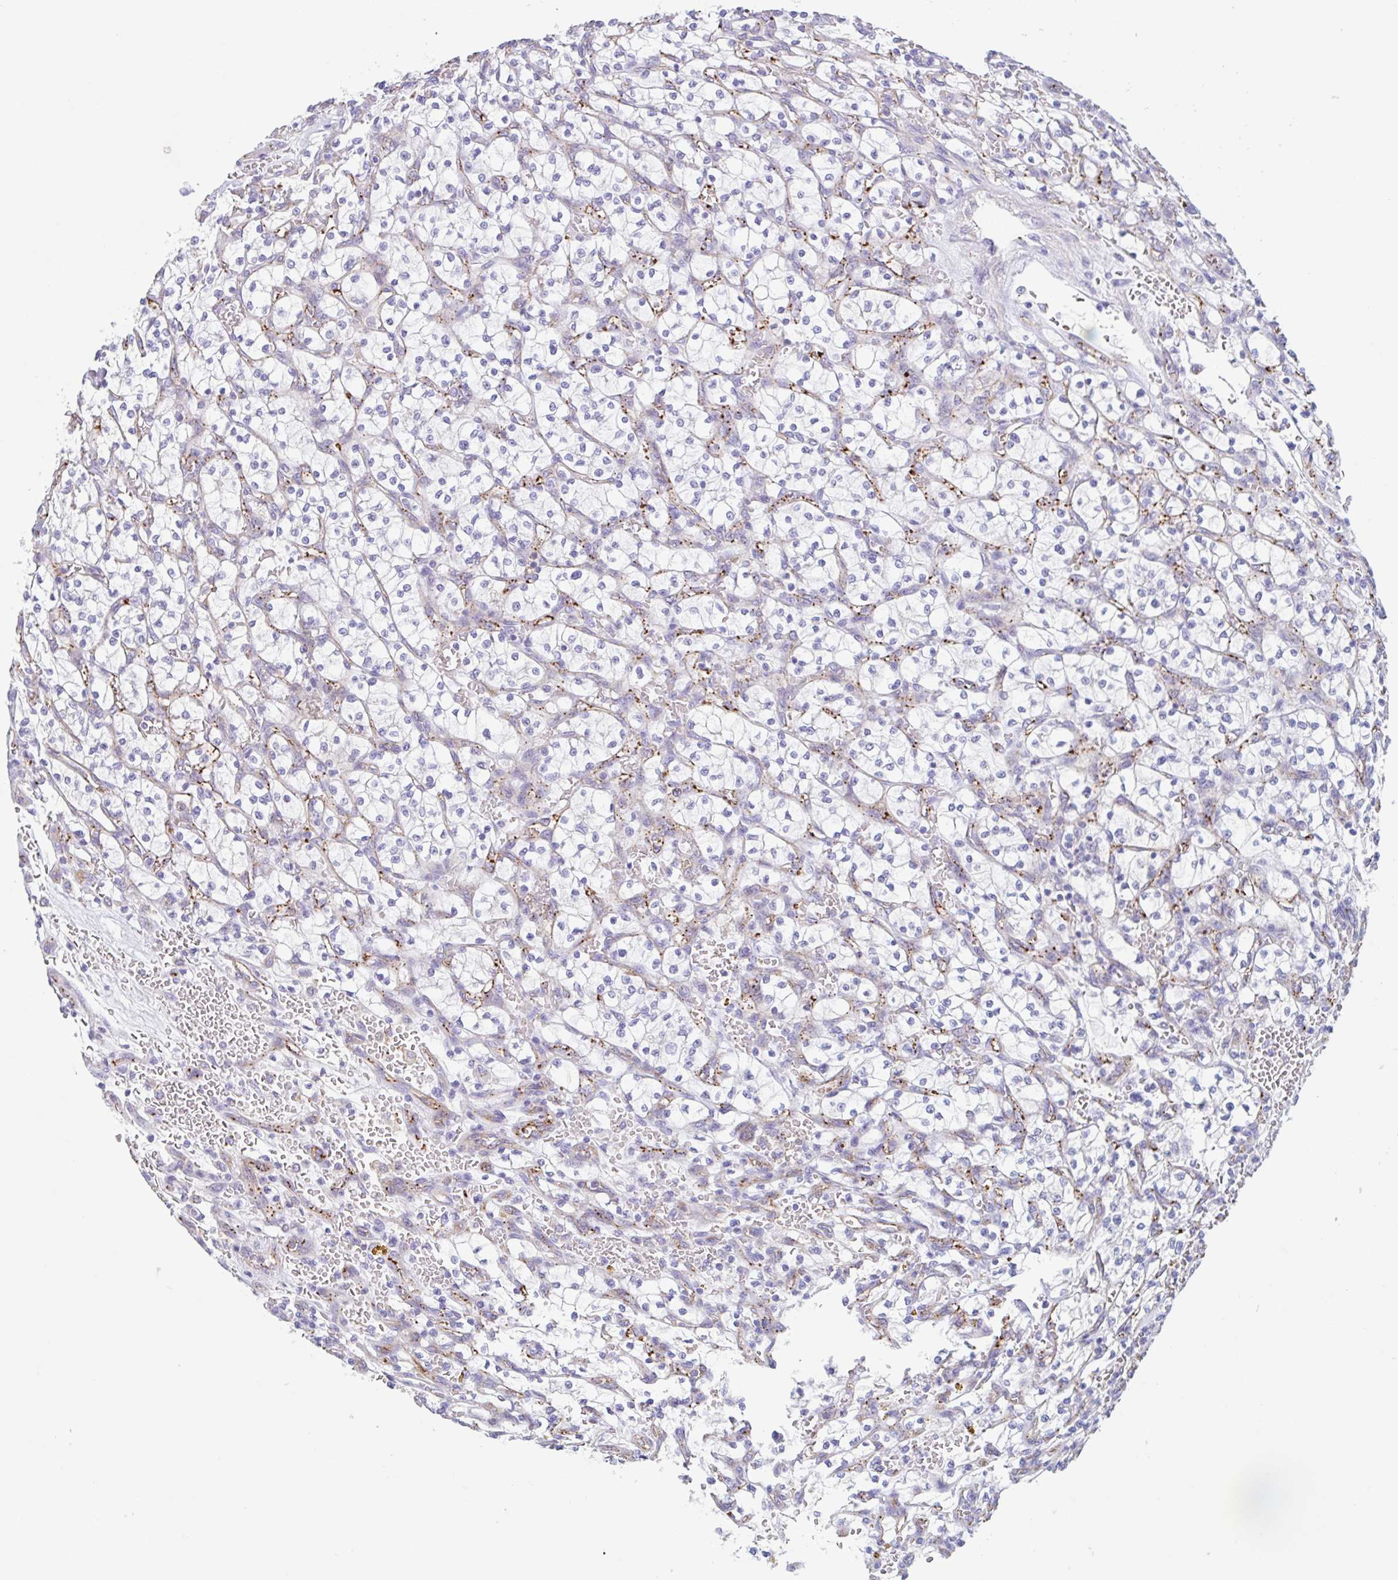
{"staining": {"intensity": "negative", "quantity": "none", "location": "none"}, "tissue": "renal cancer", "cell_type": "Tumor cells", "image_type": "cancer", "snomed": [{"axis": "morphology", "description": "Adenocarcinoma, NOS"}, {"axis": "topography", "description": "Kidney"}], "caption": "Immunohistochemistry (IHC) of human adenocarcinoma (renal) displays no staining in tumor cells. (DAB immunohistochemistry (IHC) with hematoxylin counter stain).", "gene": "EHD4", "patient": {"sex": "female", "age": 64}}